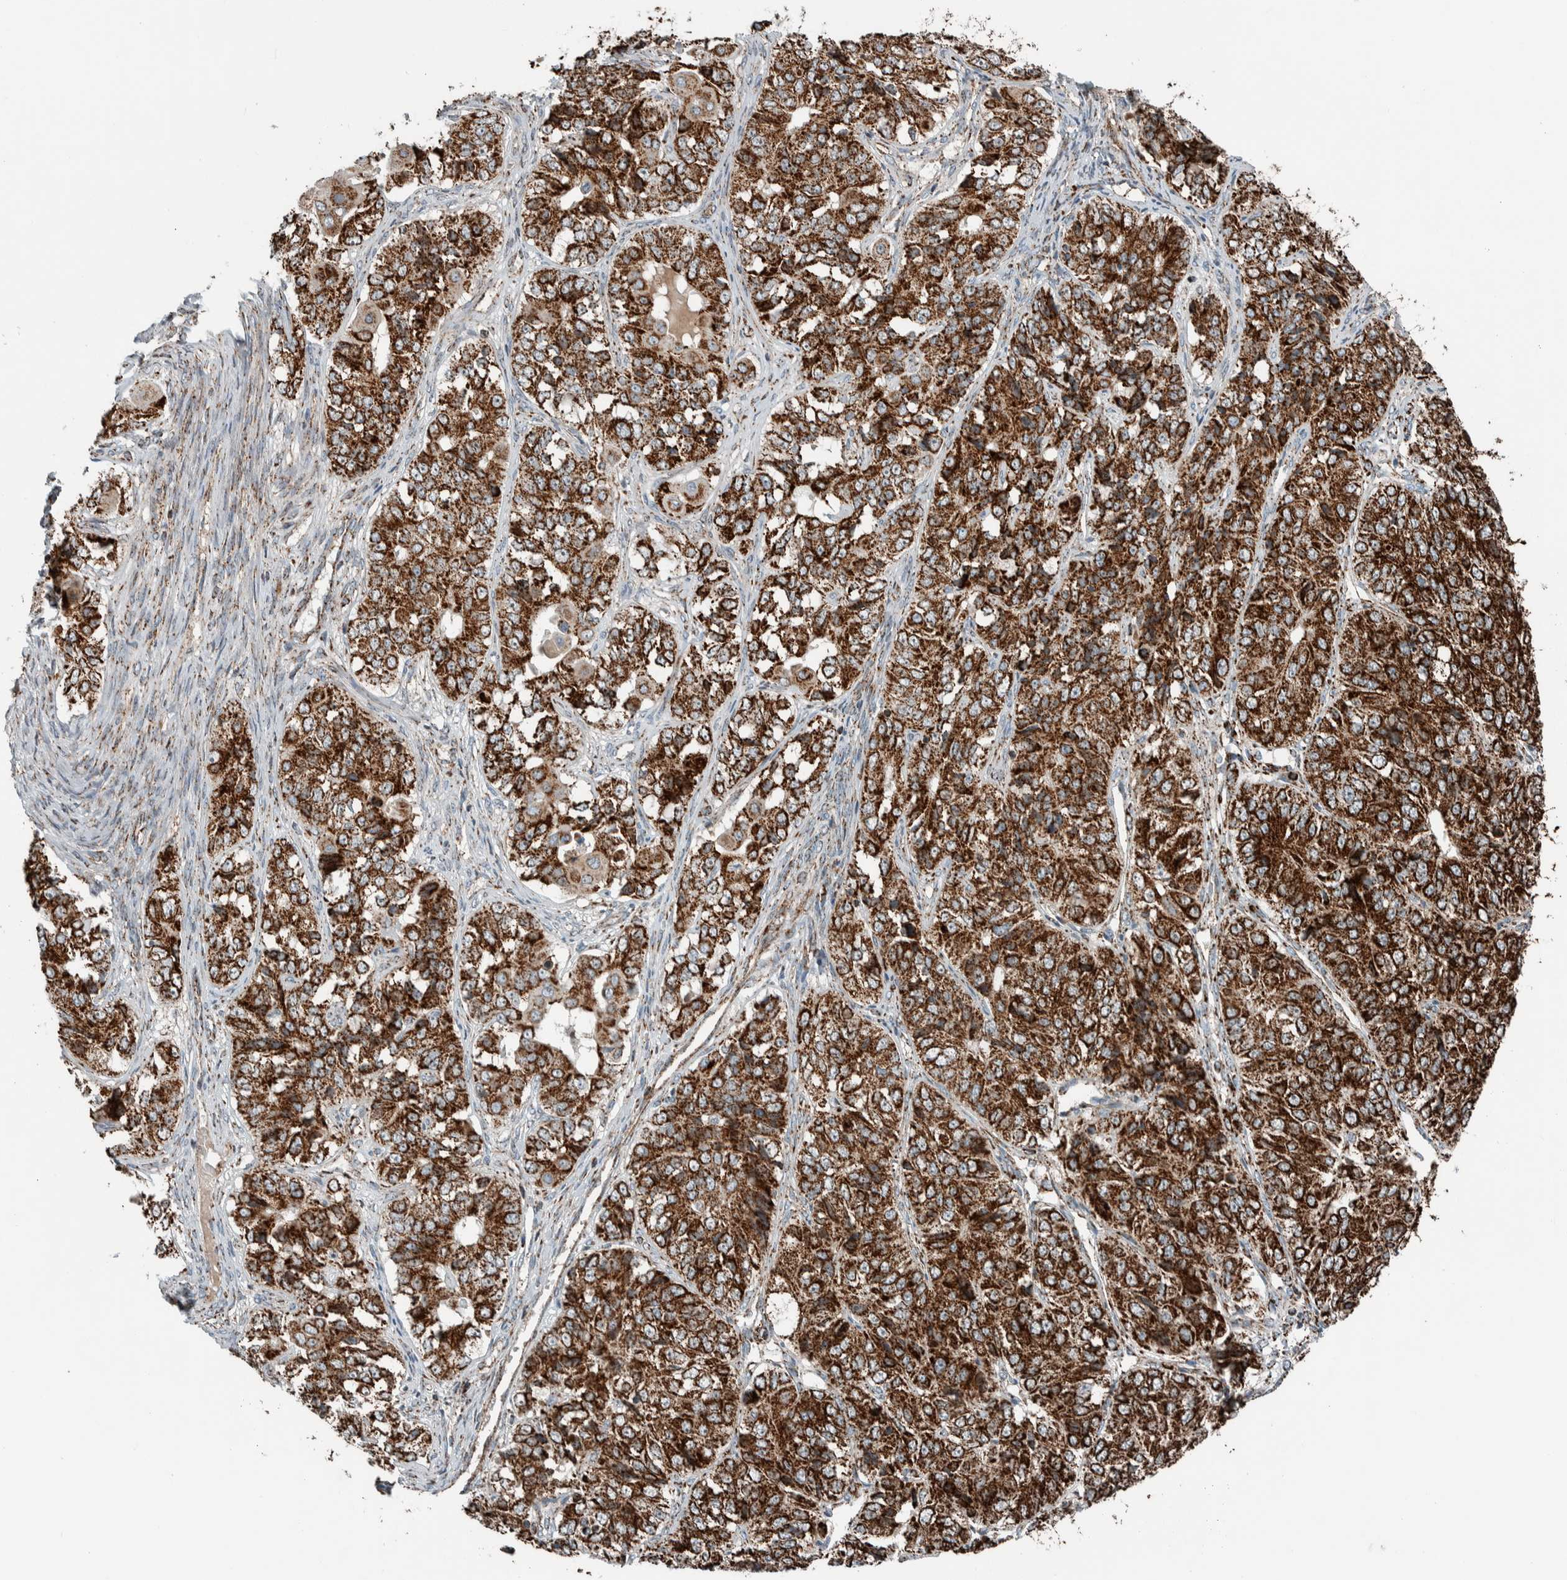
{"staining": {"intensity": "strong", "quantity": ">75%", "location": "cytoplasmic/membranous"}, "tissue": "ovarian cancer", "cell_type": "Tumor cells", "image_type": "cancer", "snomed": [{"axis": "morphology", "description": "Carcinoma, endometroid"}, {"axis": "topography", "description": "Ovary"}], "caption": "High-magnification brightfield microscopy of endometroid carcinoma (ovarian) stained with DAB (3,3'-diaminobenzidine) (brown) and counterstained with hematoxylin (blue). tumor cells exhibit strong cytoplasmic/membranous positivity is appreciated in about>75% of cells.", "gene": "CNTROB", "patient": {"sex": "female", "age": 51}}